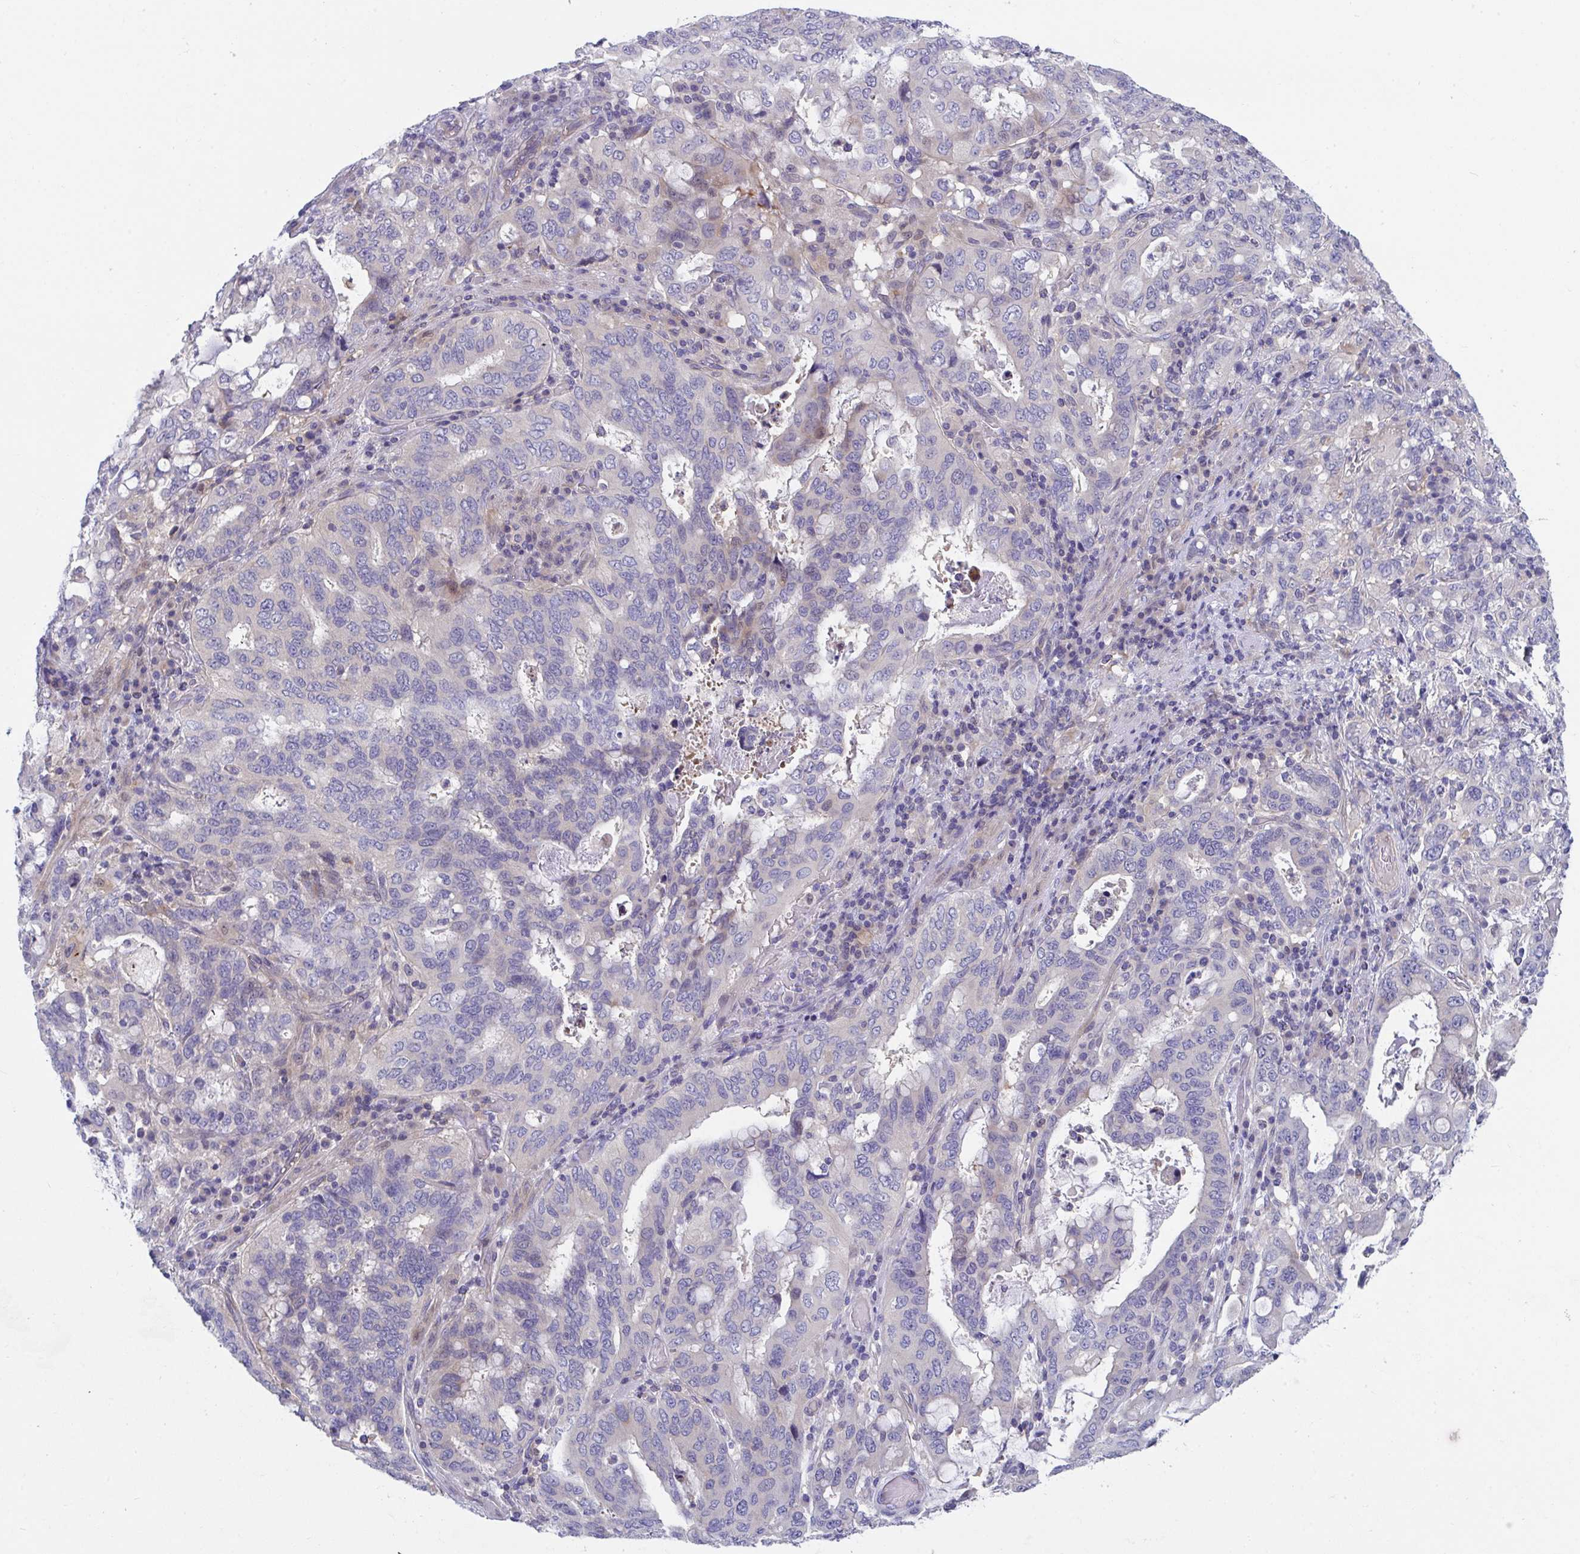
{"staining": {"intensity": "negative", "quantity": "none", "location": "none"}, "tissue": "stomach cancer", "cell_type": "Tumor cells", "image_type": "cancer", "snomed": [{"axis": "morphology", "description": "Adenocarcinoma, NOS"}, {"axis": "topography", "description": "Stomach, upper"}, {"axis": "topography", "description": "Stomach"}], "caption": "Immunohistochemistry (IHC) of adenocarcinoma (stomach) displays no expression in tumor cells.", "gene": "P2RX3", "patient": {"sex": "male", "age": 62}}